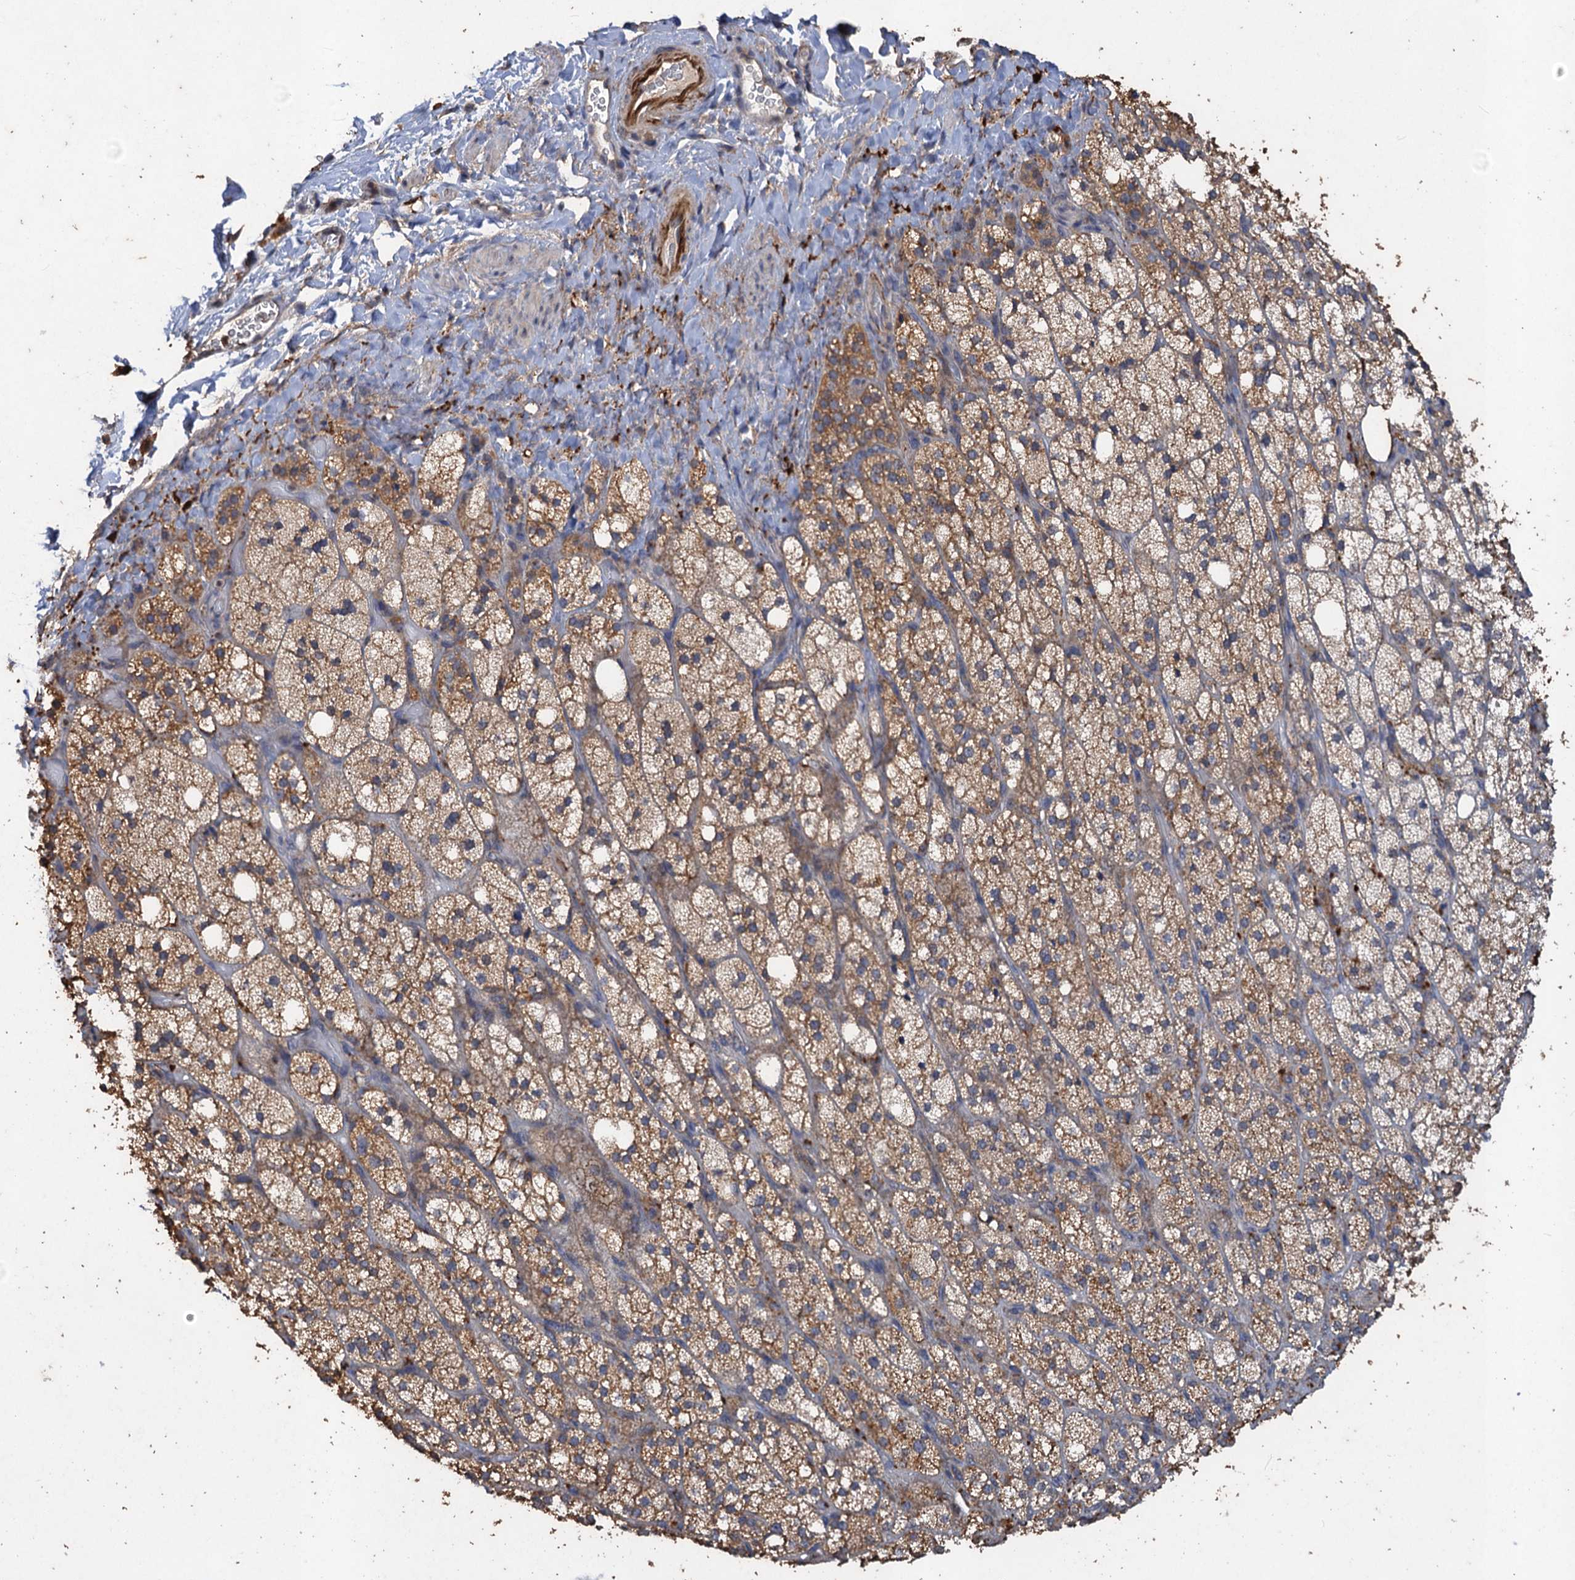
{"staining": {"intensity": "moderate", "quantity": ">75%", "location": "cytoplasmic/membranous"}, "tissue": "adrenal gland", "cell_type": "Glandular cells", "image_type": "normal", "snomed": [{"axis": "morphology", "description": "Normal tissue, NOS"}, {"axis": "topography", "description": "Adrenal gland"}], "caption": "Immunohistochemistry (IHC) of benign adrenal gland demonstrates medium levels of moderate cytoplasmic/membranous expression in about >75% of glandular cells. (DAB IHC with brightfield microscopy, high magnification).", "gene": "SCUBE3", "patient": {"sex": "male", "age": 61}}